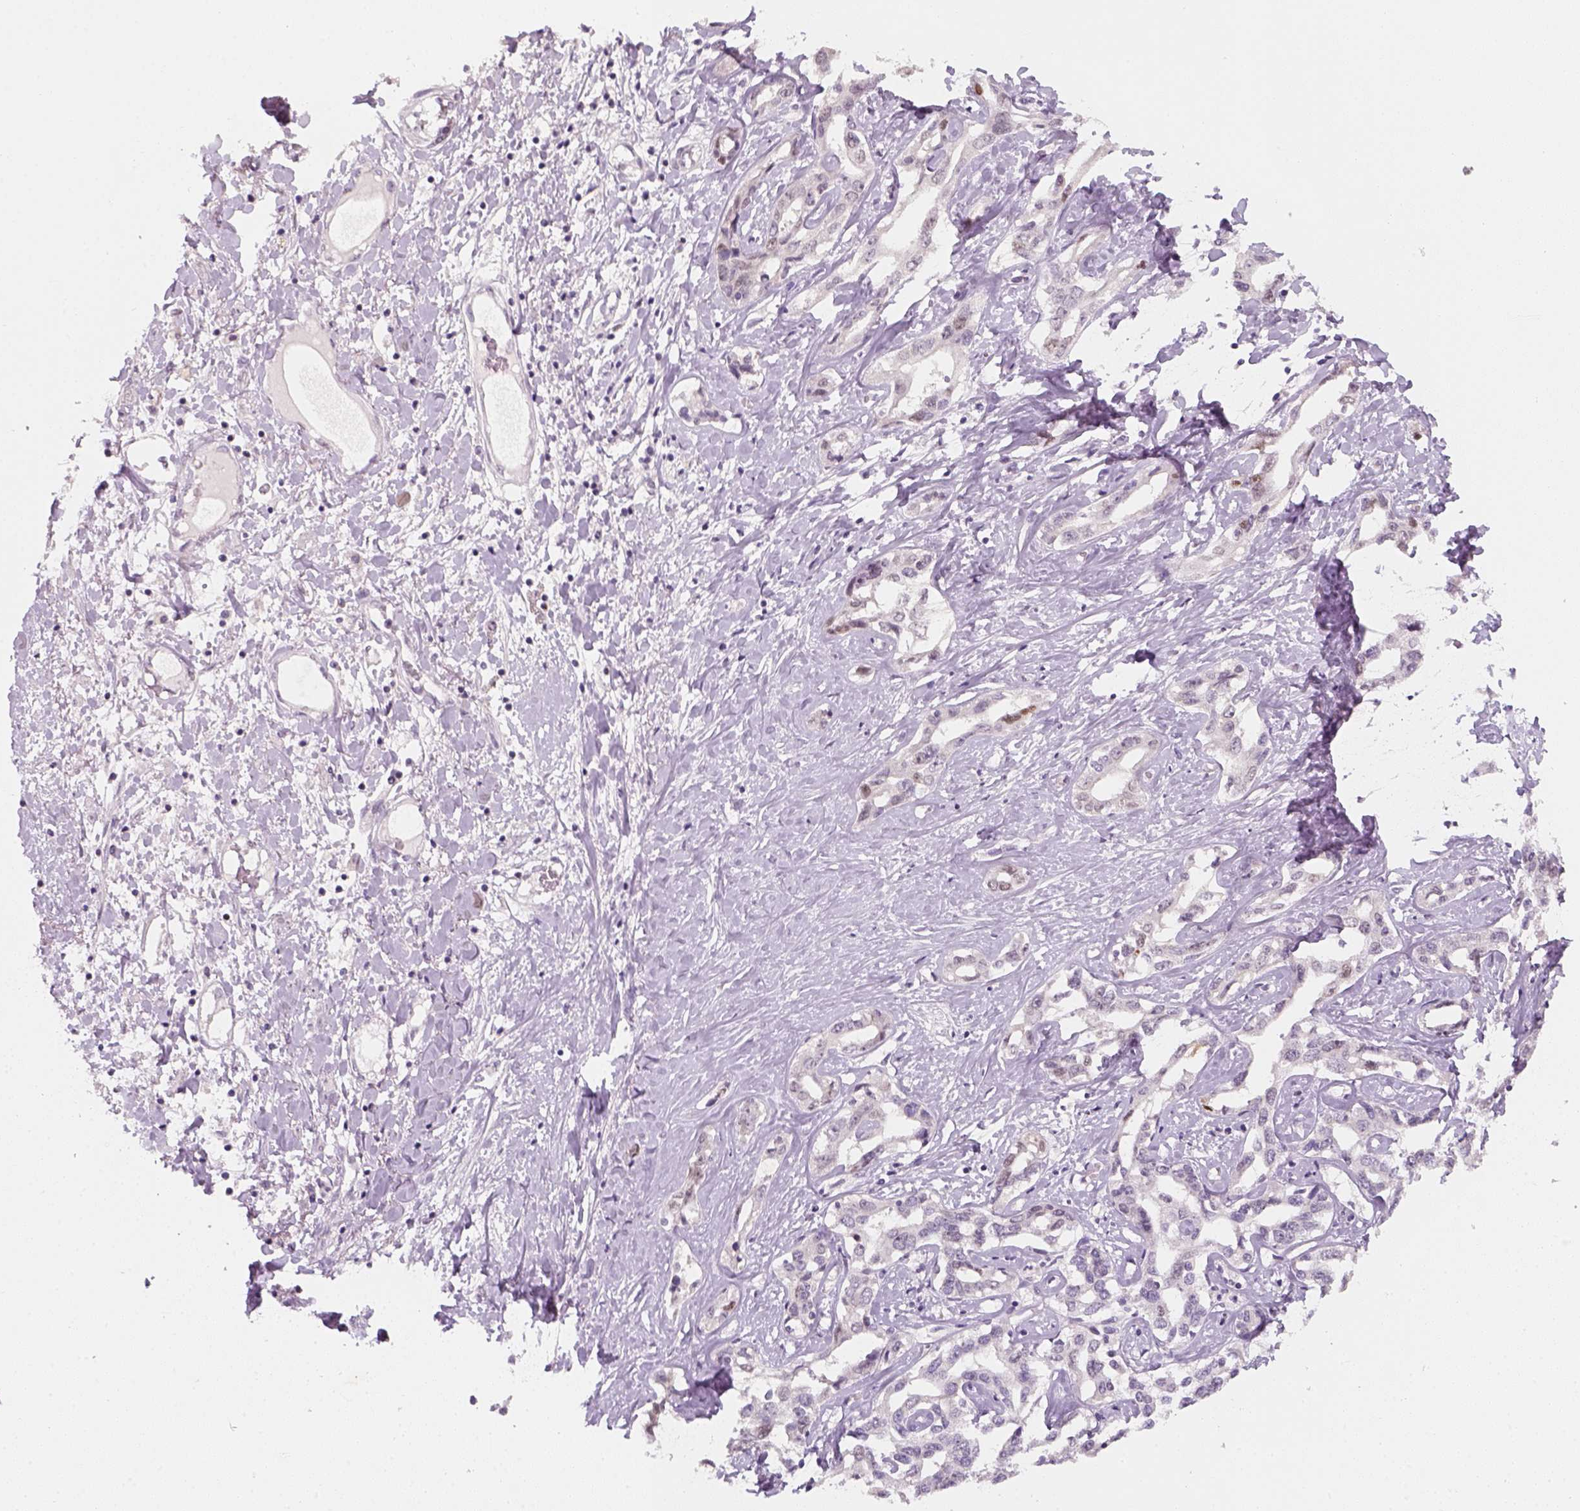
{"staining": {"intensity": "negative", "quantity": "none", "location": "none"}, "tissue": "liver cancer", "cell_type": "Tumor cells", "image_type": "cancer", "snomed": [{"axis": "morphology", "description": "Cholangiocarcinoma"}, {"axis": "topography", "description": "Liver"}], "caption": "IHC micrograph of neoplastic tissue: liver cancer stained with DAB (3,3'-diaminobenzidine) shows no significant protein positivity in tumor cells.", "gene": "TP53", "patient": {"sex": "male", "age": 59}}